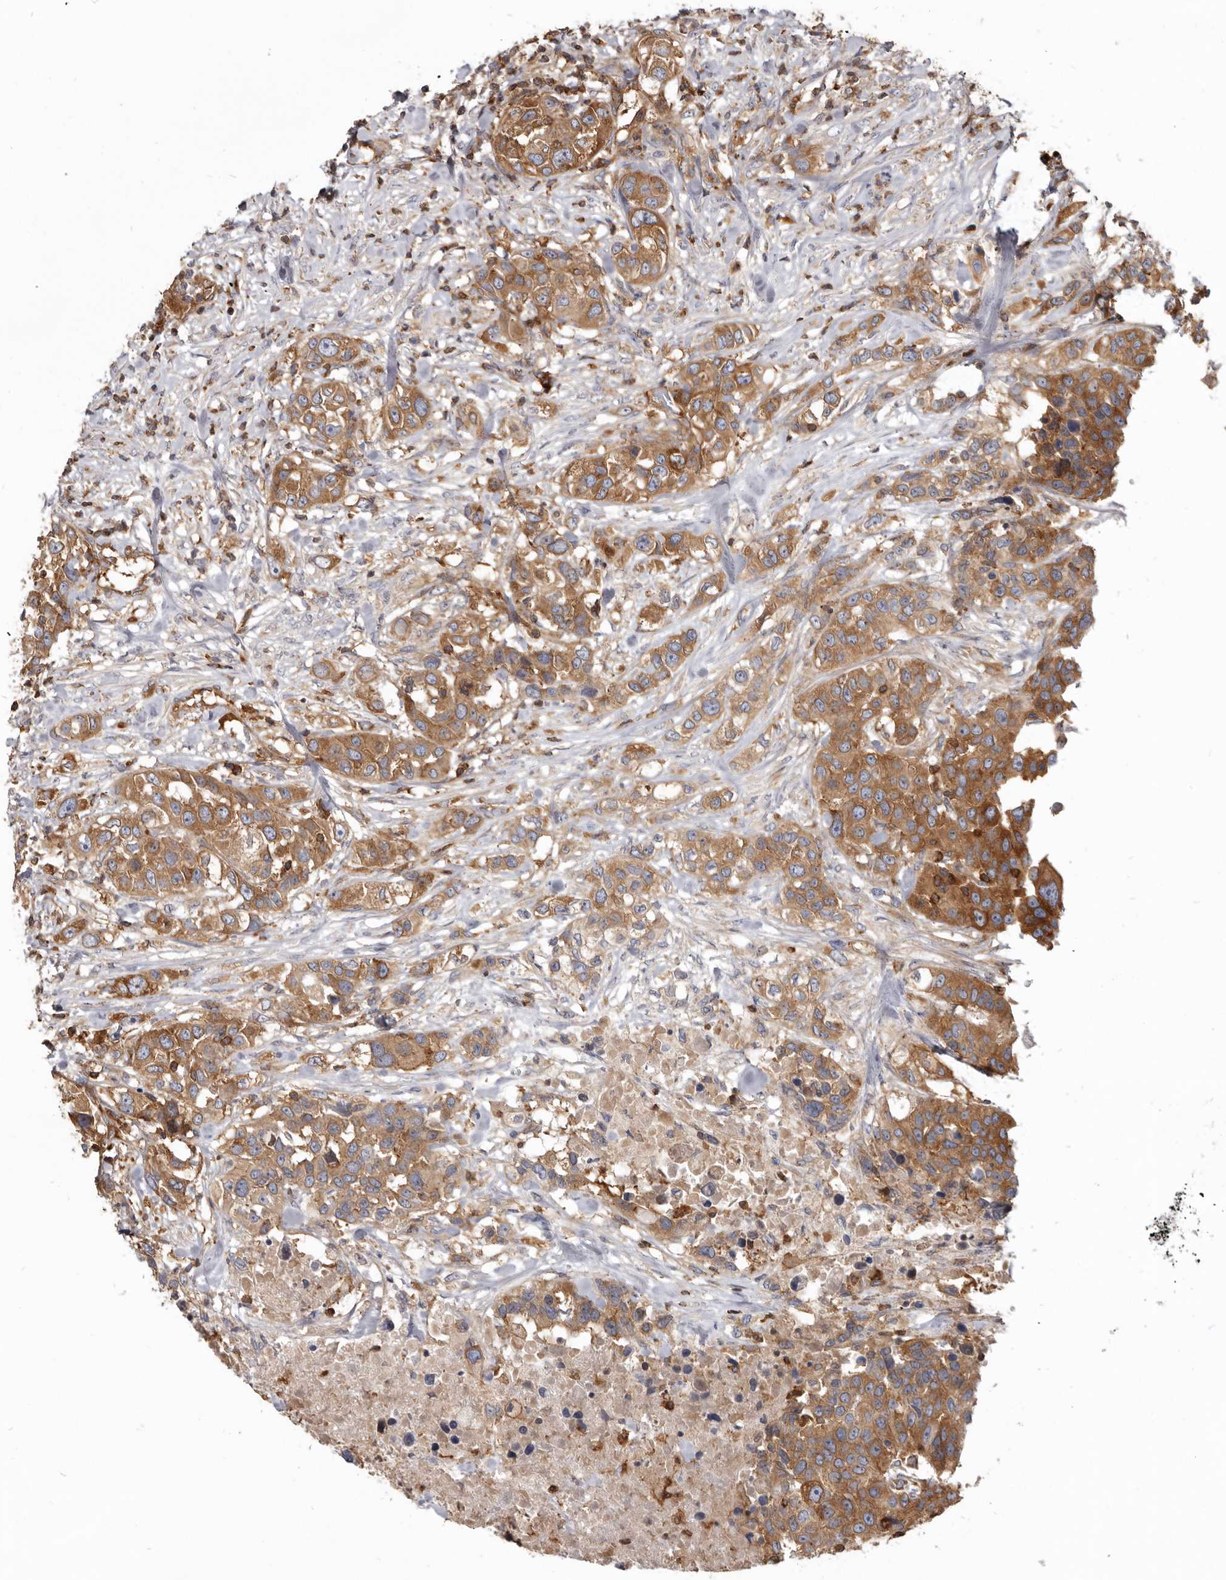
{"staining": {"intensity": "moderate", "quantity": ">75%", "location": "cytoplasmic/membranous"}, "tissue": "urothelial cancer", "cell_type": "Tumor cells", "image_type": "cancer", "snomed": [{"axis": "morphology", "description": "Urothelial carcinoma, High grade"}, {"axis": "topography", "description": "Urinary bladder"}], "caption": "Urothelial carcinoma (high-grade) tissue exhibits moderate cytoplasmic/membranous staining in about >75% of tumor cells, visualized by immunohistochemistry. Ihc stains the protein in brown and the nuclei are stained blue.", "gene": "CBL", "patient": {"sex": "female", "age": 80}}